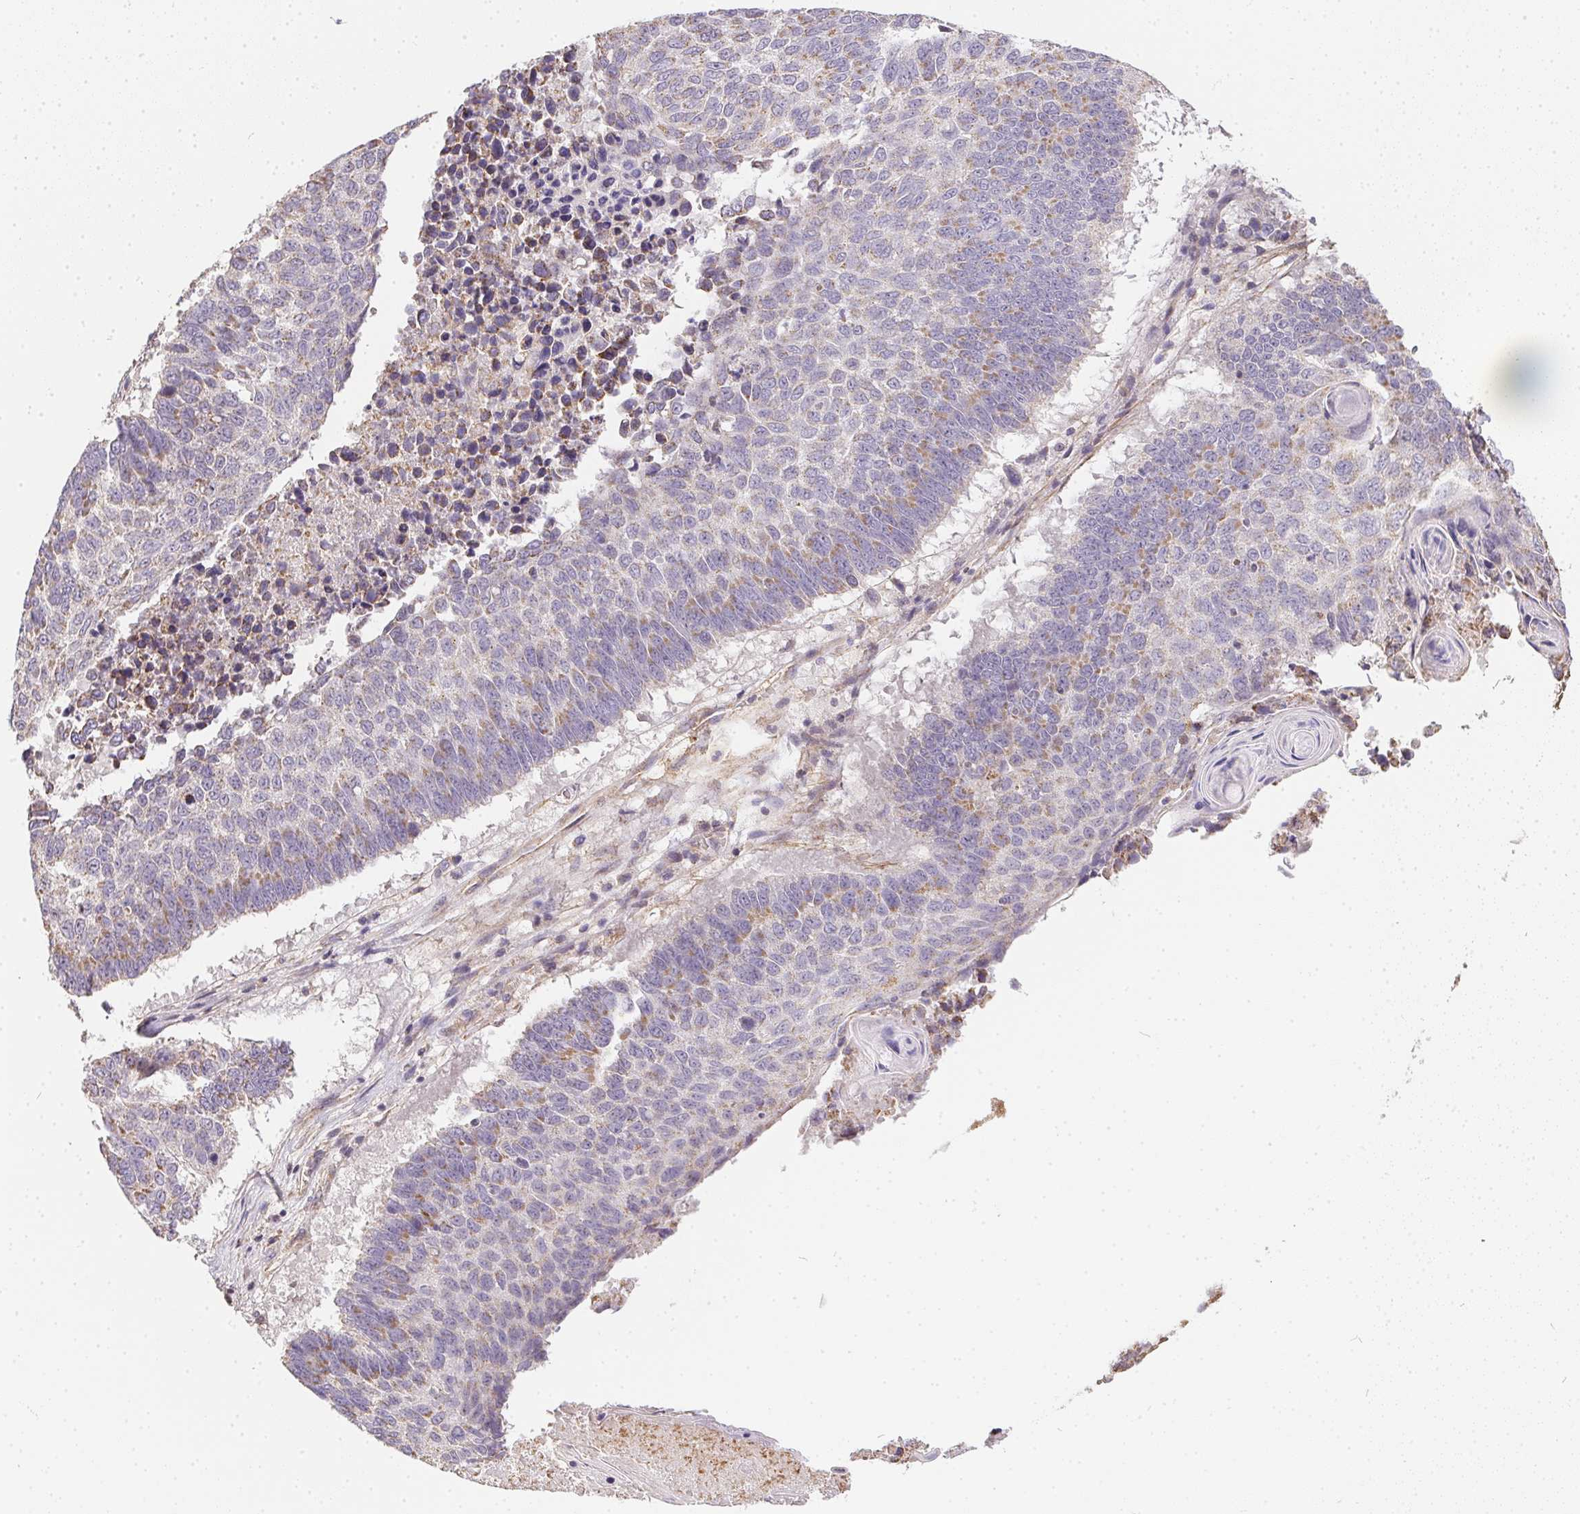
{"staining": {"intensity": "weak", "quantity": "25%-75%", "location": "cytoplasmic/membranous"}, "tissue": "lung cancer", "cell_type": "Tumor cells", "image_type": "cancer", "snomed": [{"axis": "morphology", "description": "Squamous cell carcinoma, NOS"}, {"axis": "topography", "description": "Lung"}], "caption": "Lung cancer (squamous cell carcinoma) tissue shows weak cytoplasmic/membranous positivity in approximately 25%-75% of tumor cells", "gene": "REV3L", "patient": {"sex": "male", "age": 73}}